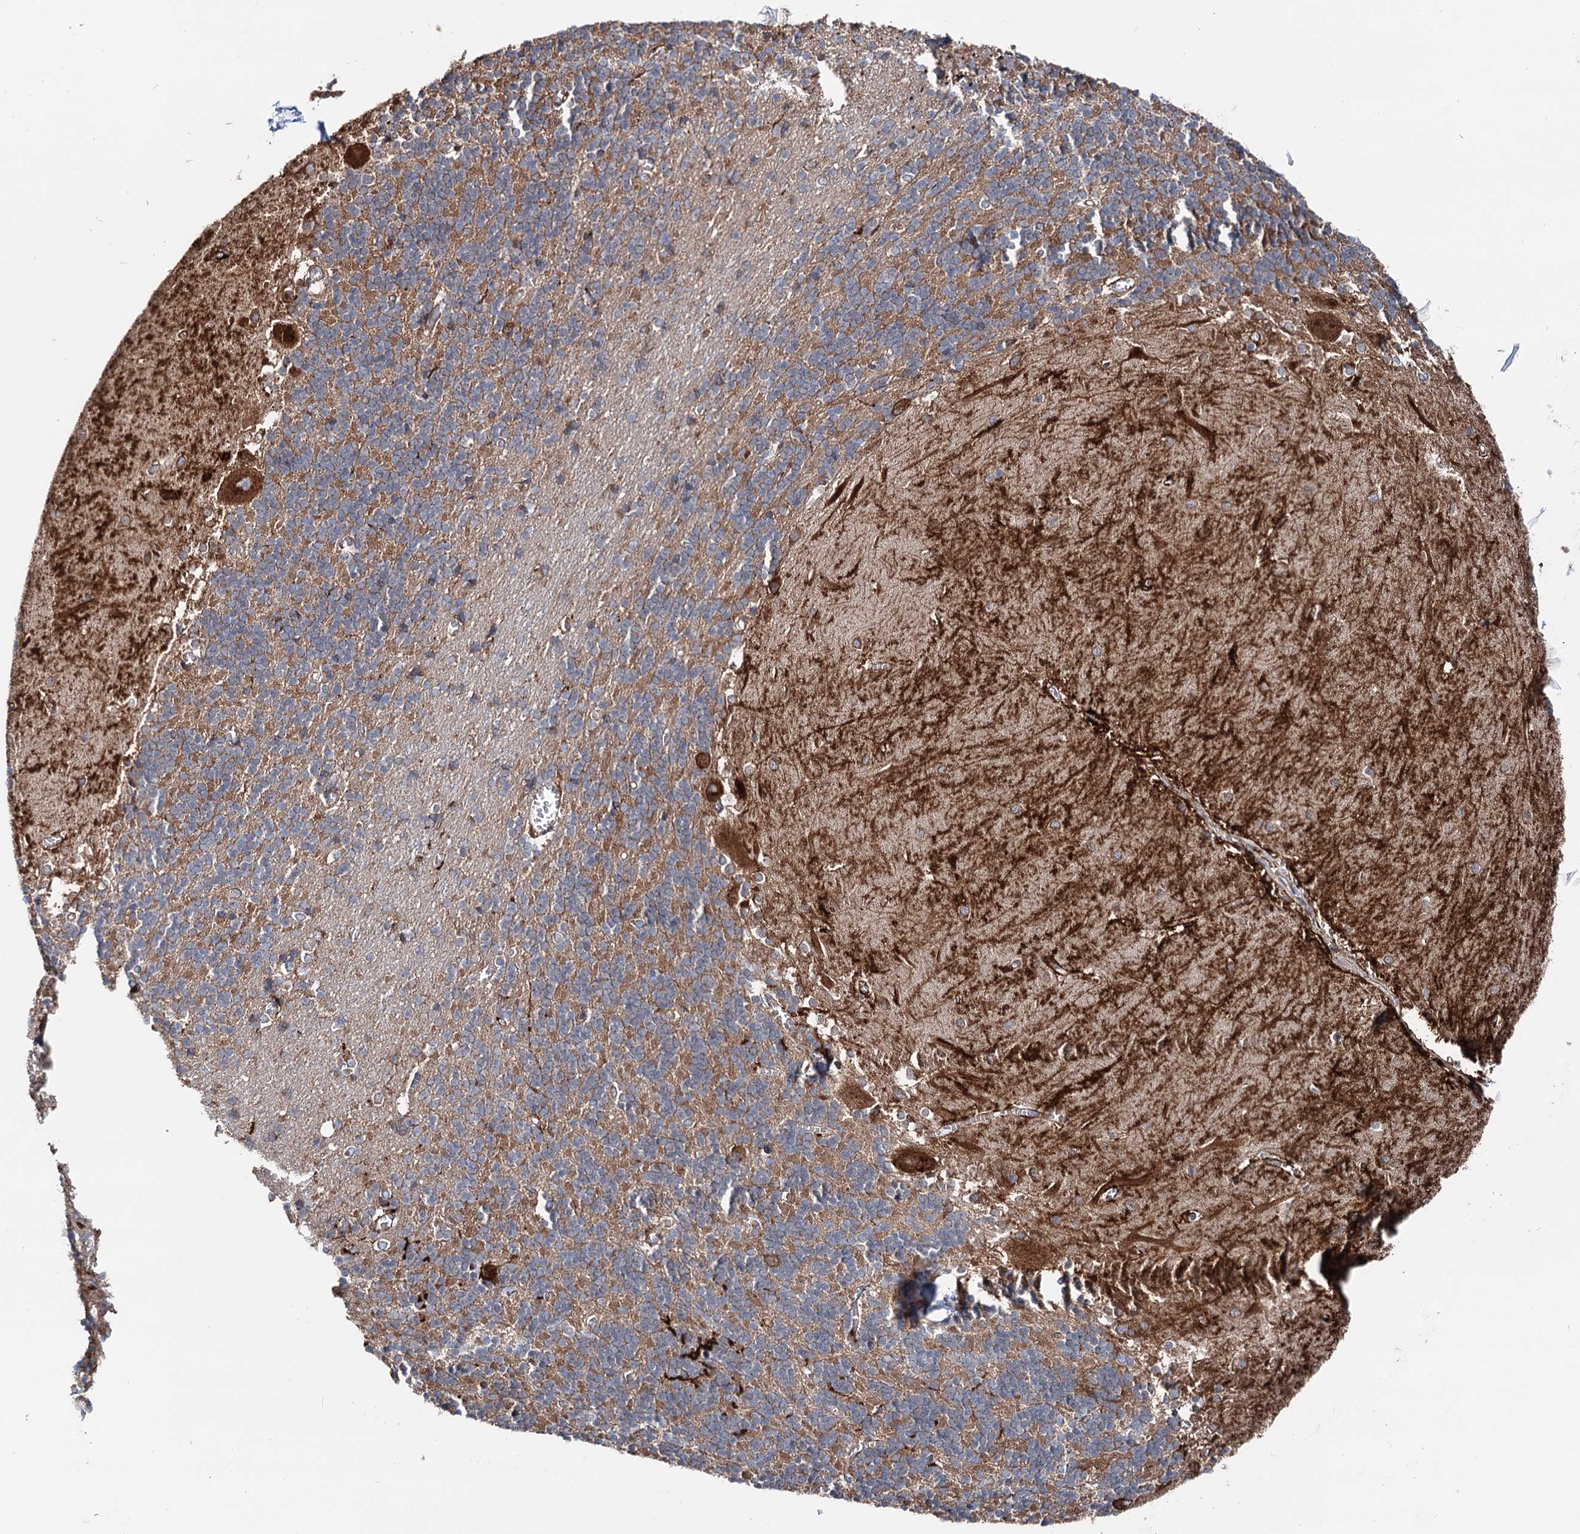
{"staining": {"intensity": "moderate", "quantity": "25%-75%", "location": "cytoplasmic/membranous"}, "tissue": "cerebellum", "cell_type": "Cells in granular layer", "image_type": "normal", "snomed": [{"axis": "morphology", "description": "Normal tissue, NOS"}, {"axis": "topography", "description": "Cerebellum"}], "caption": "High-magnification brightfield microscopy of normal cerebellum stained with DAB (brown) and counterstained with hematoxylin (blue). cells in granular layer exhibit moderate cytoplasmic/membranous expression is present in about25%-75% of cells. Using DAB (3,3'-diaminobenzidine) (brown) and hematoxylin (blue) stains, captured at high magnification using brightfield microscopy.", "gene": "ERP29", "patient": {"sex": "male", "age": 37}}